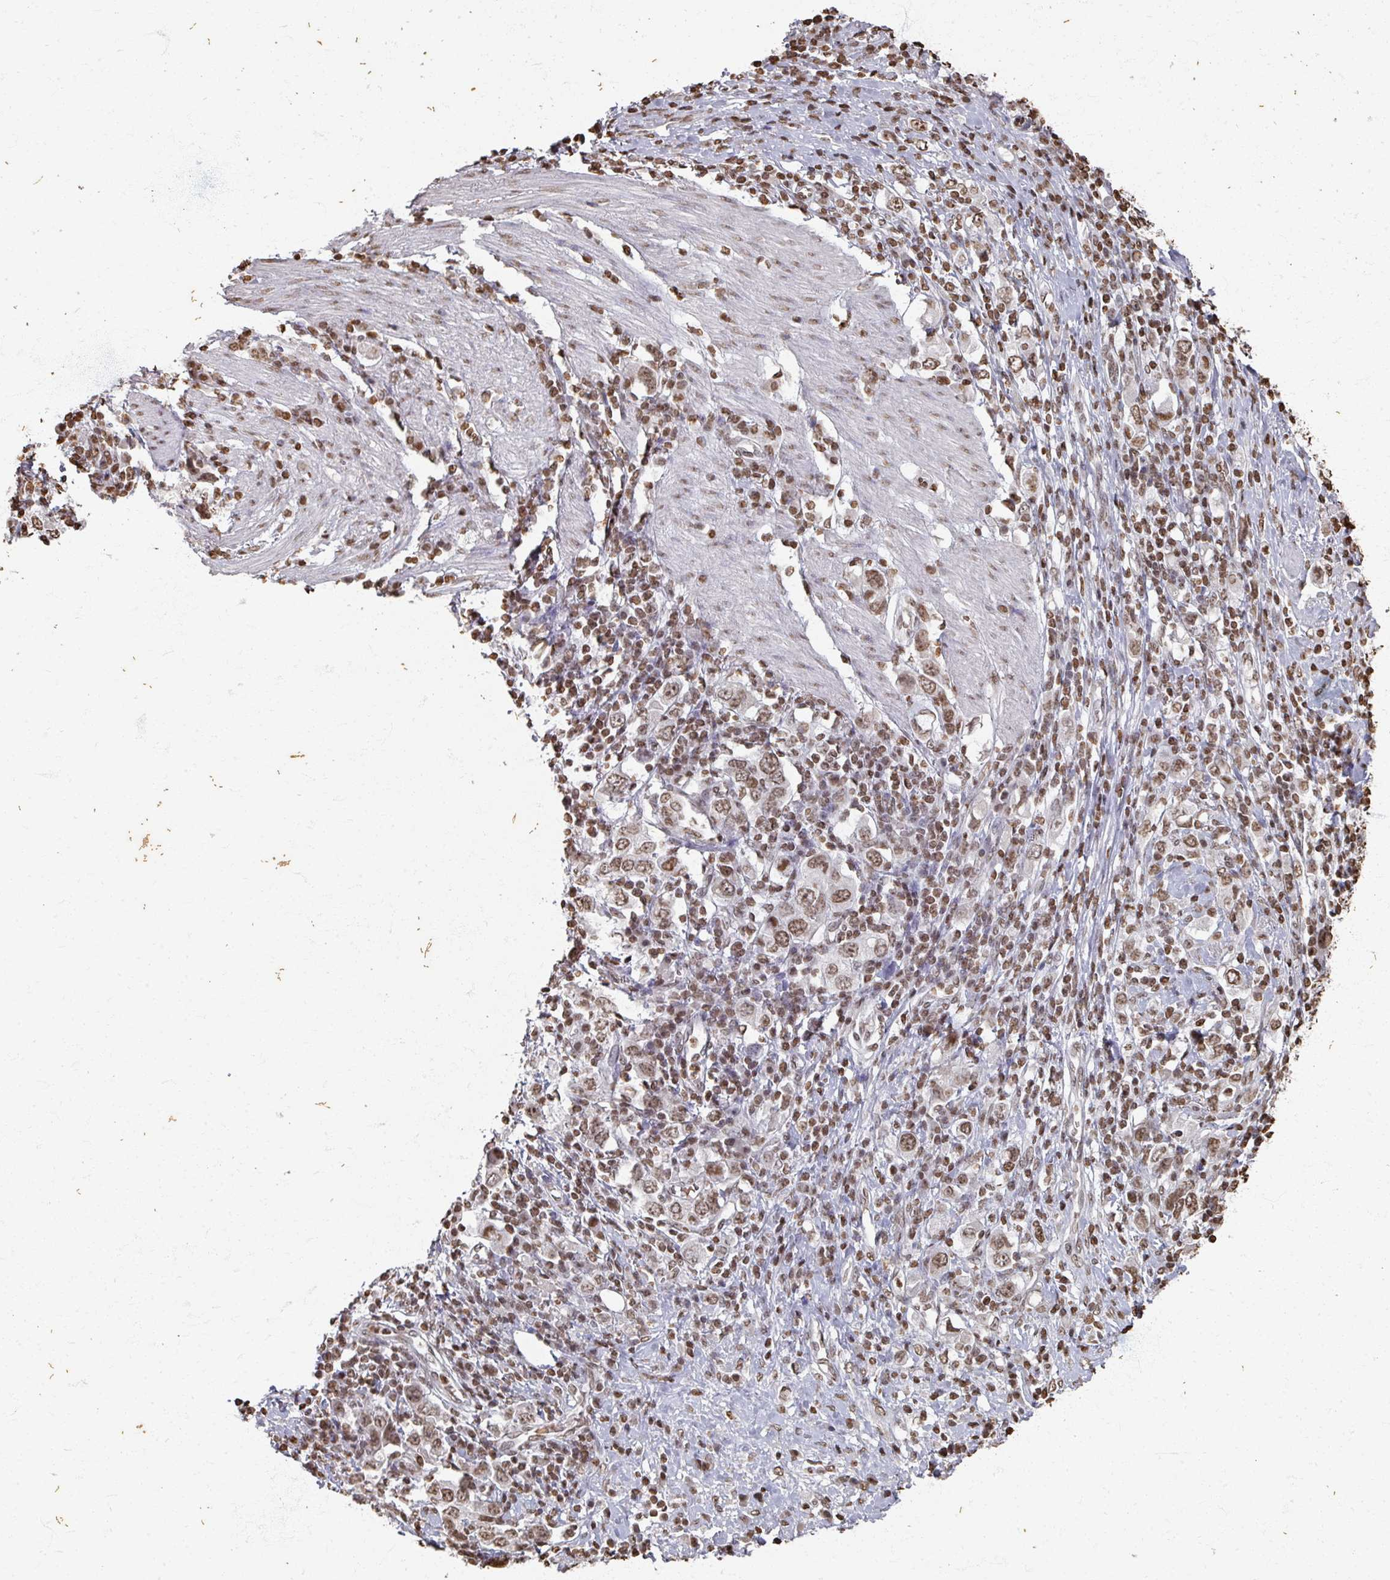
{"staining": {"intensity": "moderate", "quantity": ">75%", "location": "nuclear"}, "tissue": "stomach cancer", "cell_type": "Tumor cells", "image_type": "cancer", "snomed": [{"axis": "morphology", "description": "Adenocarcinoma, NOS"}, {"axis": "topography", "description": "Stomach, upper"}, {"axis": "topography", "description": "Stomach"}], "caption": "About >75% of tumor cells in stomach cancer (adenocarcinoma) exhibit moderate nuclear protein expression as visualized by brown immunohistochemical staining.", "gene": "DCUN1D5", "patient": {"sex": "male", "age": 62}}